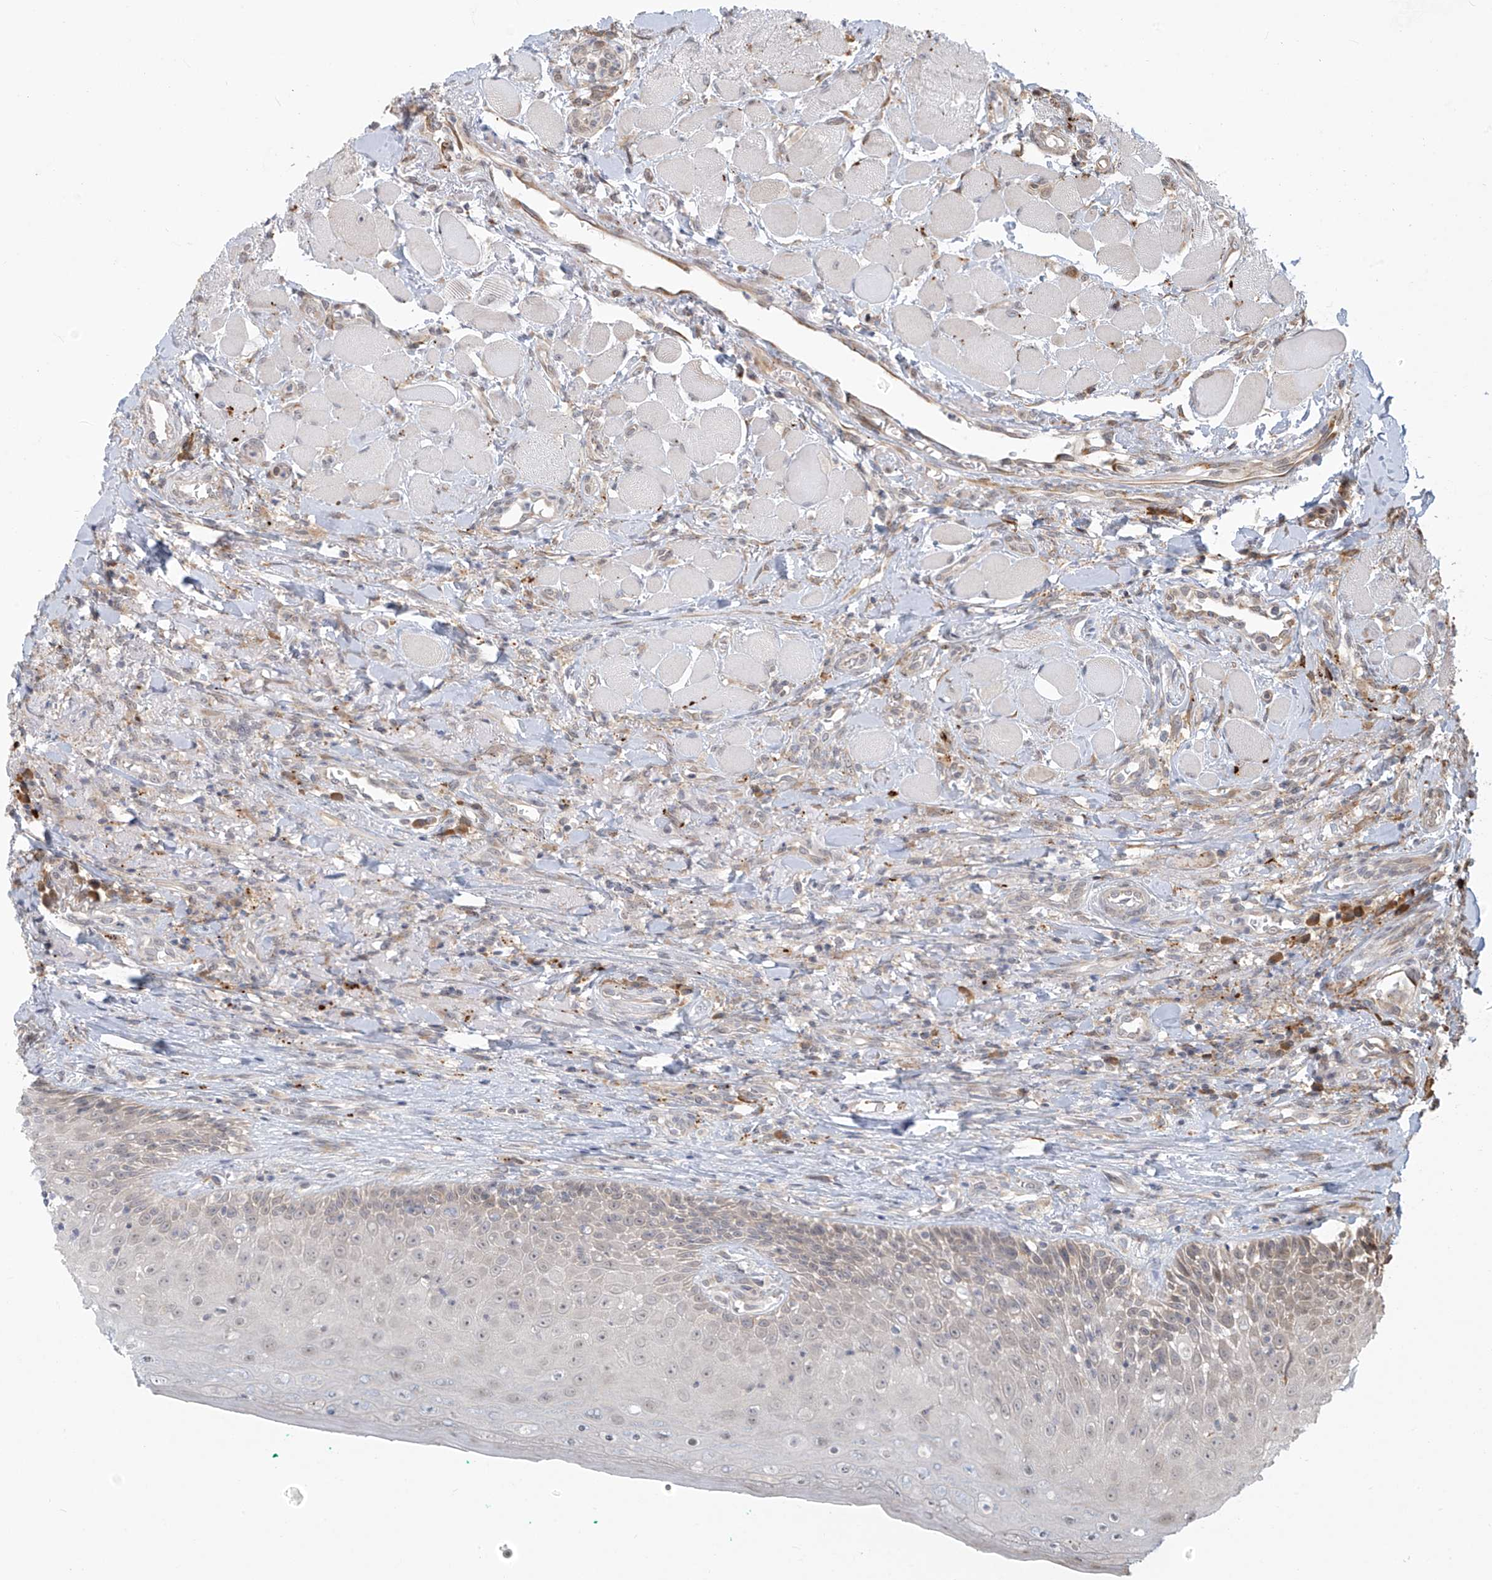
{"staining": {"intensity": "negative", "quantity": "none", "location": "none"}, "tissue": "oral mucosa", "cell_type": "Squamous epithelial cells", "image_type": "normal", "snomed": [{"axis": "morphology", "description": "Normal tissue, NOS"}, {"axis": "topography", "description": "Oral tissue"}], "caption": "Immunohistochemistry (IHC) of normal oral mucosa displays no staining in squamous epithelial cells.", "gene": "PLEKHM3", "patient": {"sex": "female", "age": 70}}